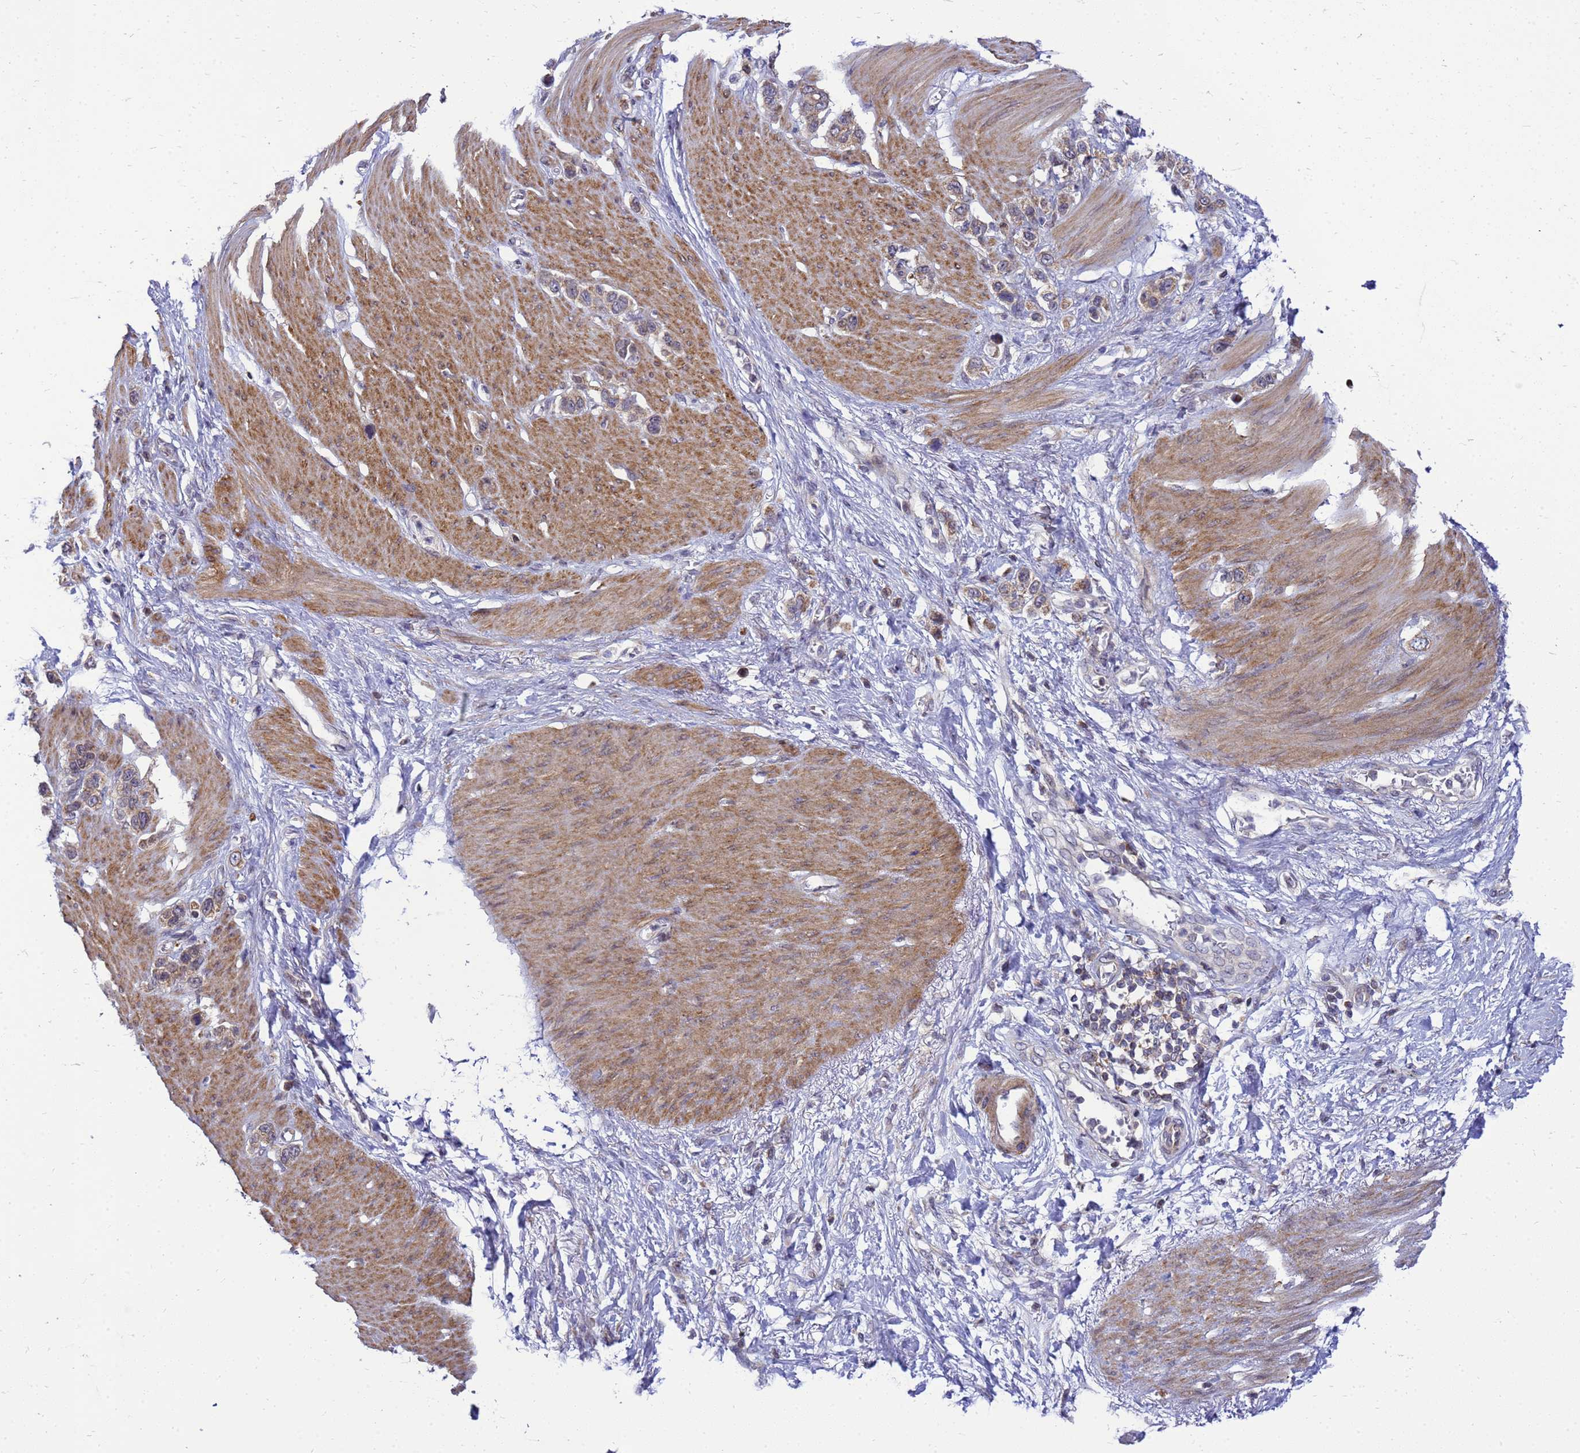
{"staining": {"intensity": "moderate", "quantity": ">75%", "location": "cytoplasmic/membranous"}, "tissue": "stomach cancer", "cell_type": "Tumor cells", "image_type": "cancer", "snomed": [{"axis": "morphology", "description": "Adenocarcinoma, NOS"}, {"axis": "morphology", "description": "Adenocarcinoma, High grade"}, {"axis": "topography", "description": "Stomach, upper"}, {"axis": "topography", "description": "Stomach, lower"}], "caption": "Immunohistochemistry (IHC) of human stomach cancer shows medium levels of moderate cytoplasmic/membranous staining in about >75% of tumor cells. (DAB = brown stain, brightfield microscopy at high magnification).", "gene": "C12orf43", "patient": {"sex": "female", "age": 65}}